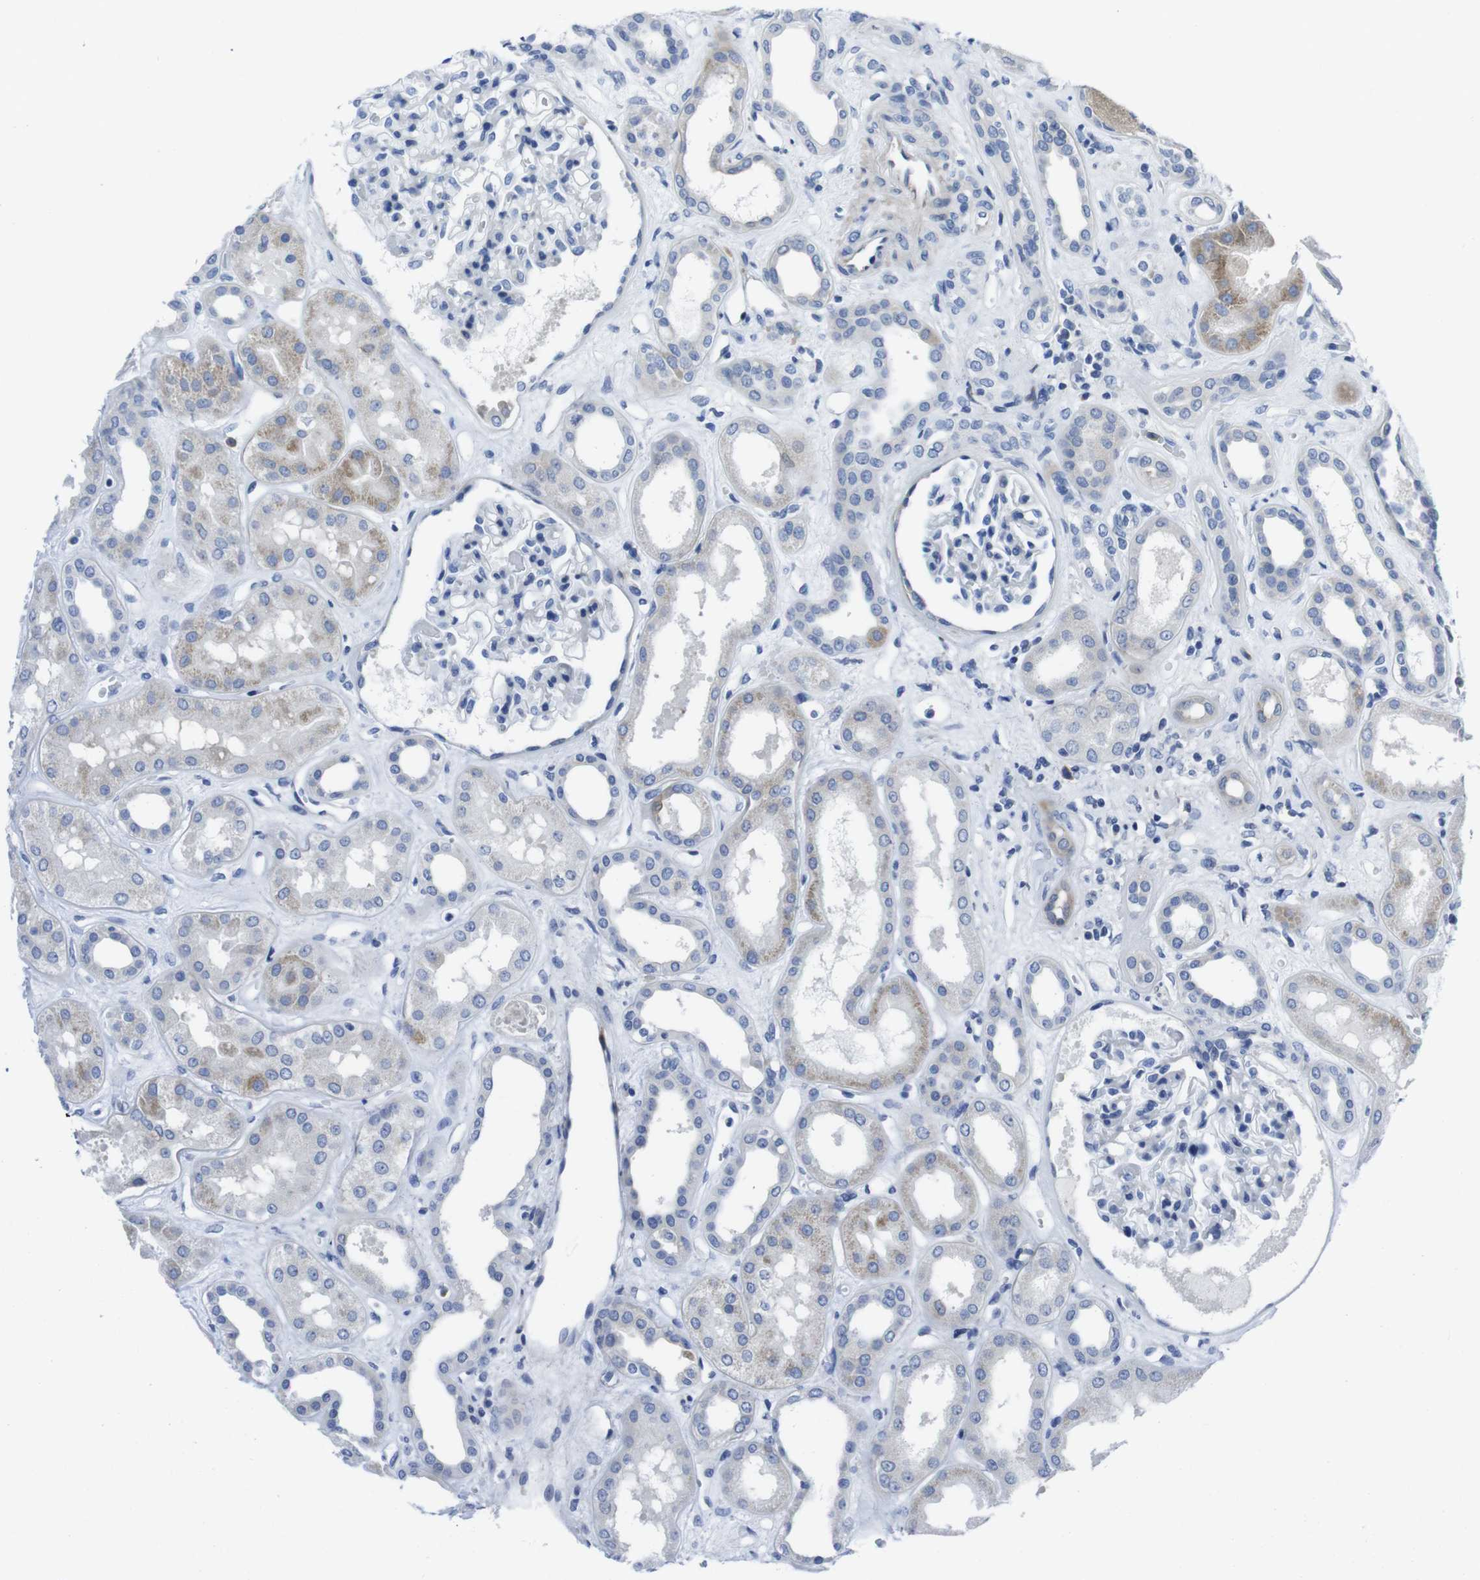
{"staining": {"intensity": "negative", "quantity": "none", "location": "none"}, "tissue": "kidney", "cell_type": "Cells in glomeruli", "image_type": "normal", "snomed": [{"axis": "morphology", "description": "Normal tissue, NOS"}, {"axis": "topography", "description": "Kidney"}], "caption": "Photomicrograph shows no significant protein positivity in cells in glomeruli of benign kidney. (Brightfield microscopy of DAB immunohistochemistry (IHC) at high magnification).", "gene": "EIF4A1", "patient": {"sex": "male", "age": 59}}